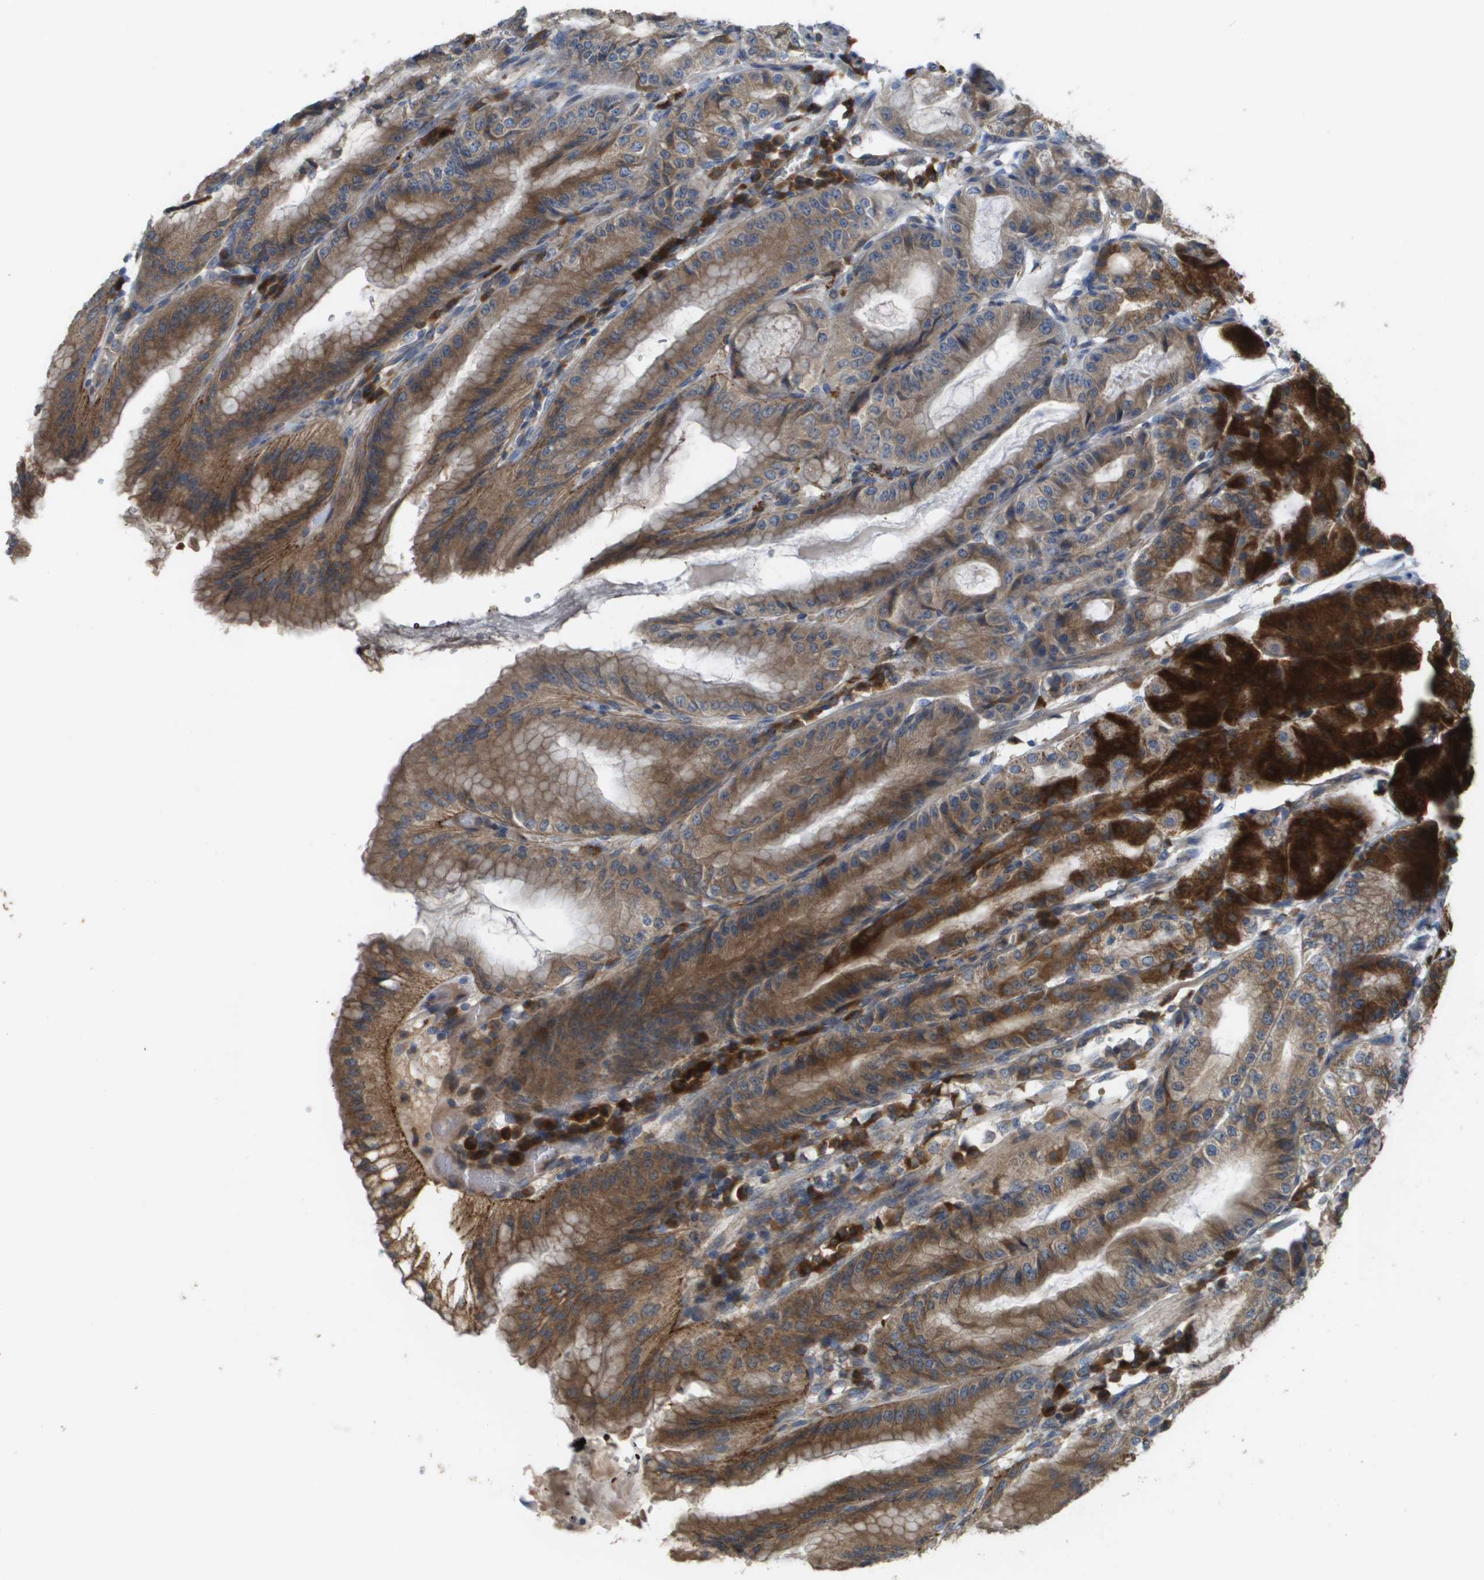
{"staining": {"intensity": "strong", "quantity": ">75%", "location": "cytoplasmic/membranous"}, "tissue": "stomach", "cell_type": "Glandular cells", "image_type": "normal", "snomed": [{"axis": "morphology", "description": "Normal tissue, NOS"}, {"axis": "topography", "description": "Stomach, lower"}], "caption": "IHC photomicrograph of normal human stomach stained for a protein (brown), which reveals high levels of strong cytoplasmic/membranous positivity in approximately >75% of glandular cells.", "gene": "CASP10", "patient": {"sex": "male", "age": 71}}